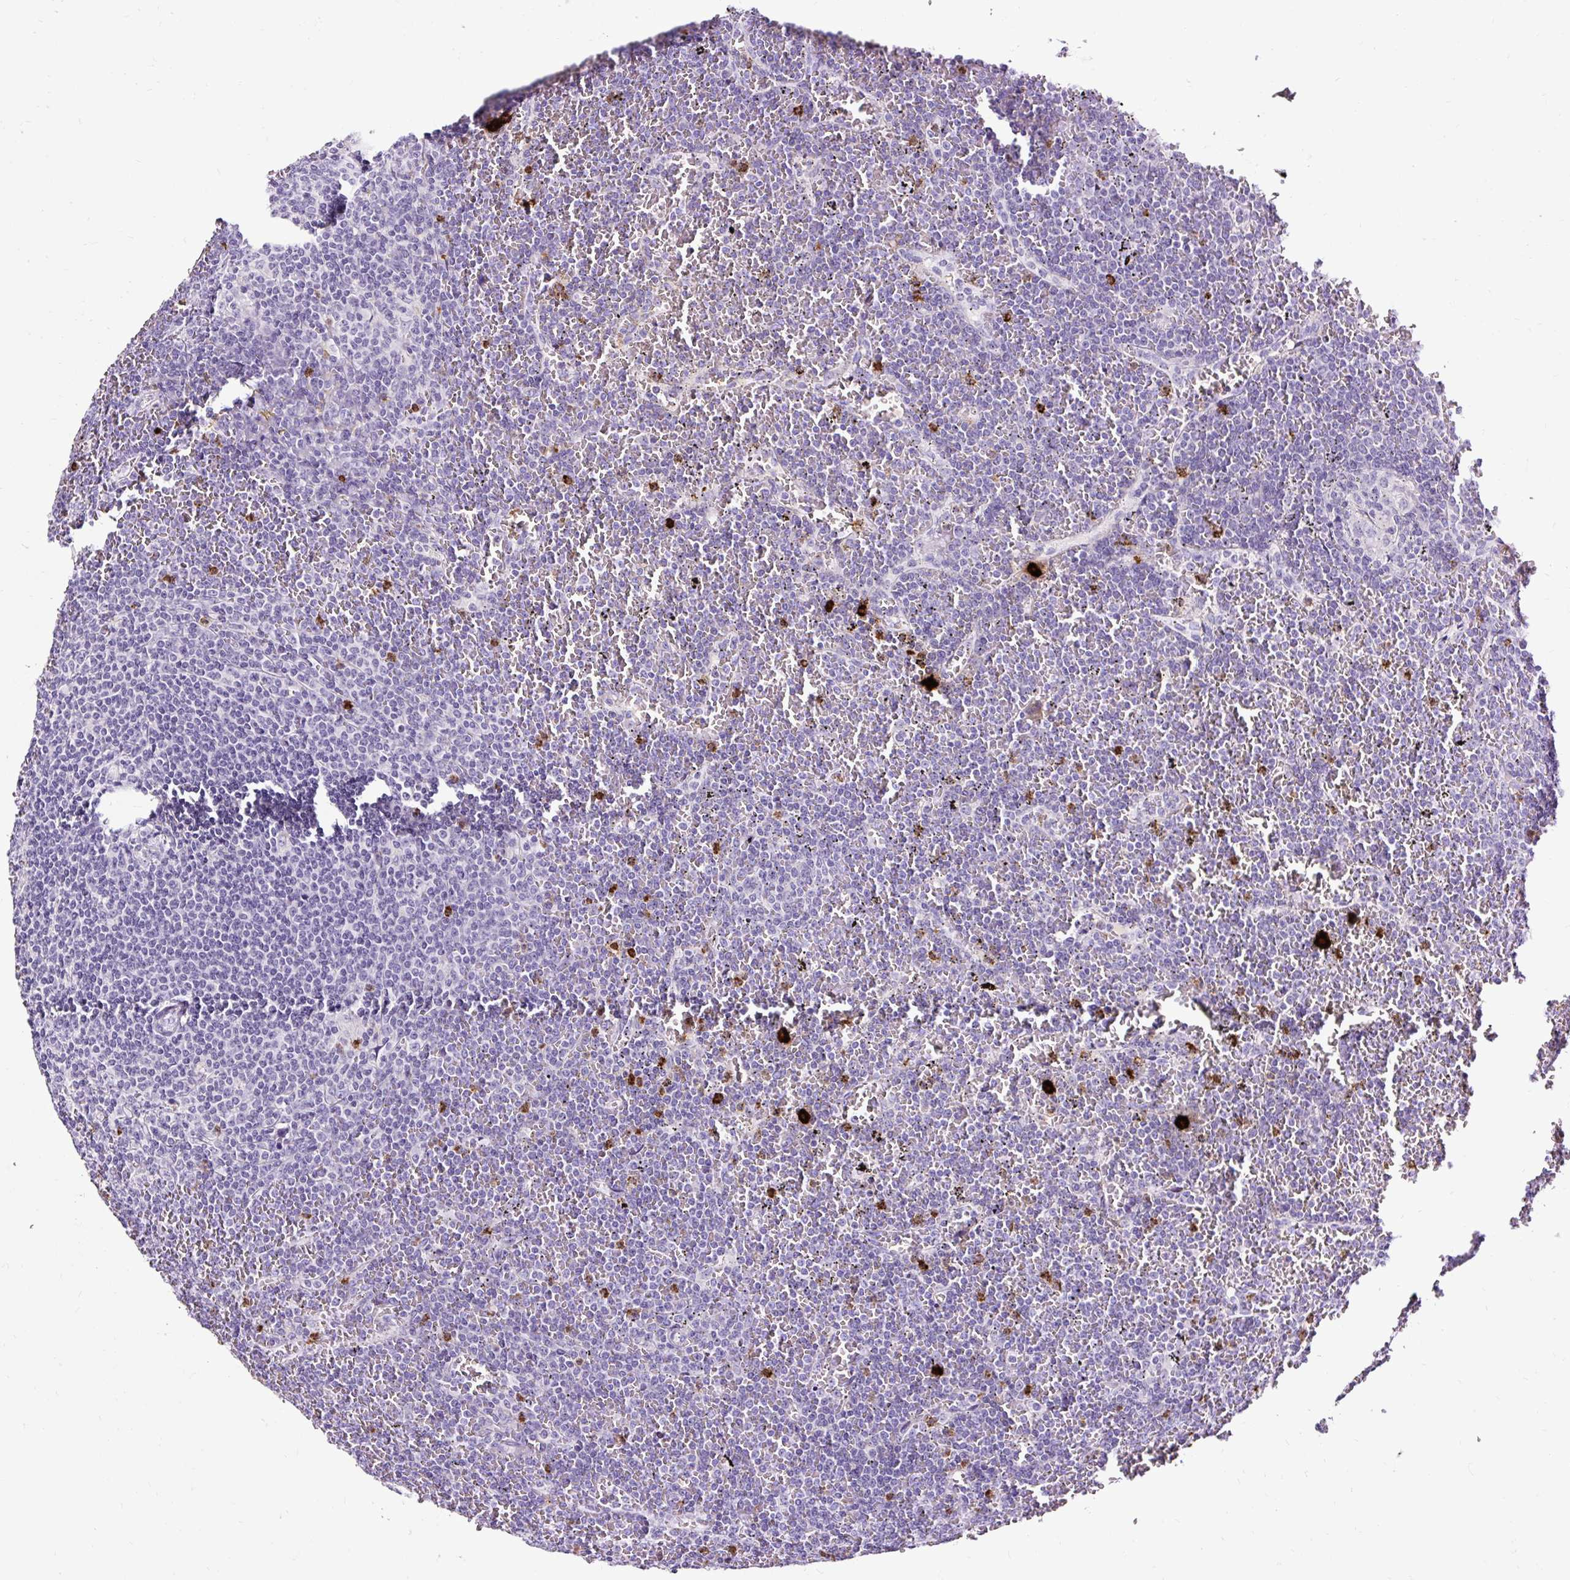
{"staining": {"intensity": "negative", "quantity": "none", "location": "none"}, "tissue": "lymphoma", "cell_type": "Tumor cells", "image_type": "cancer", "snomed": [{"axis": "morphology", "description": "Malignant lymphoma, non-Hodgkin's type, Low grade"}, {"axis": "topography", "description": "Spleen"}], "caption": "There is no significant expression in tumor cells of malignant lymphoma, non-Hodgkin's type (low-grade).", "gene": "SLC7A8", "patient": {"sex": "female", "age": 19}}